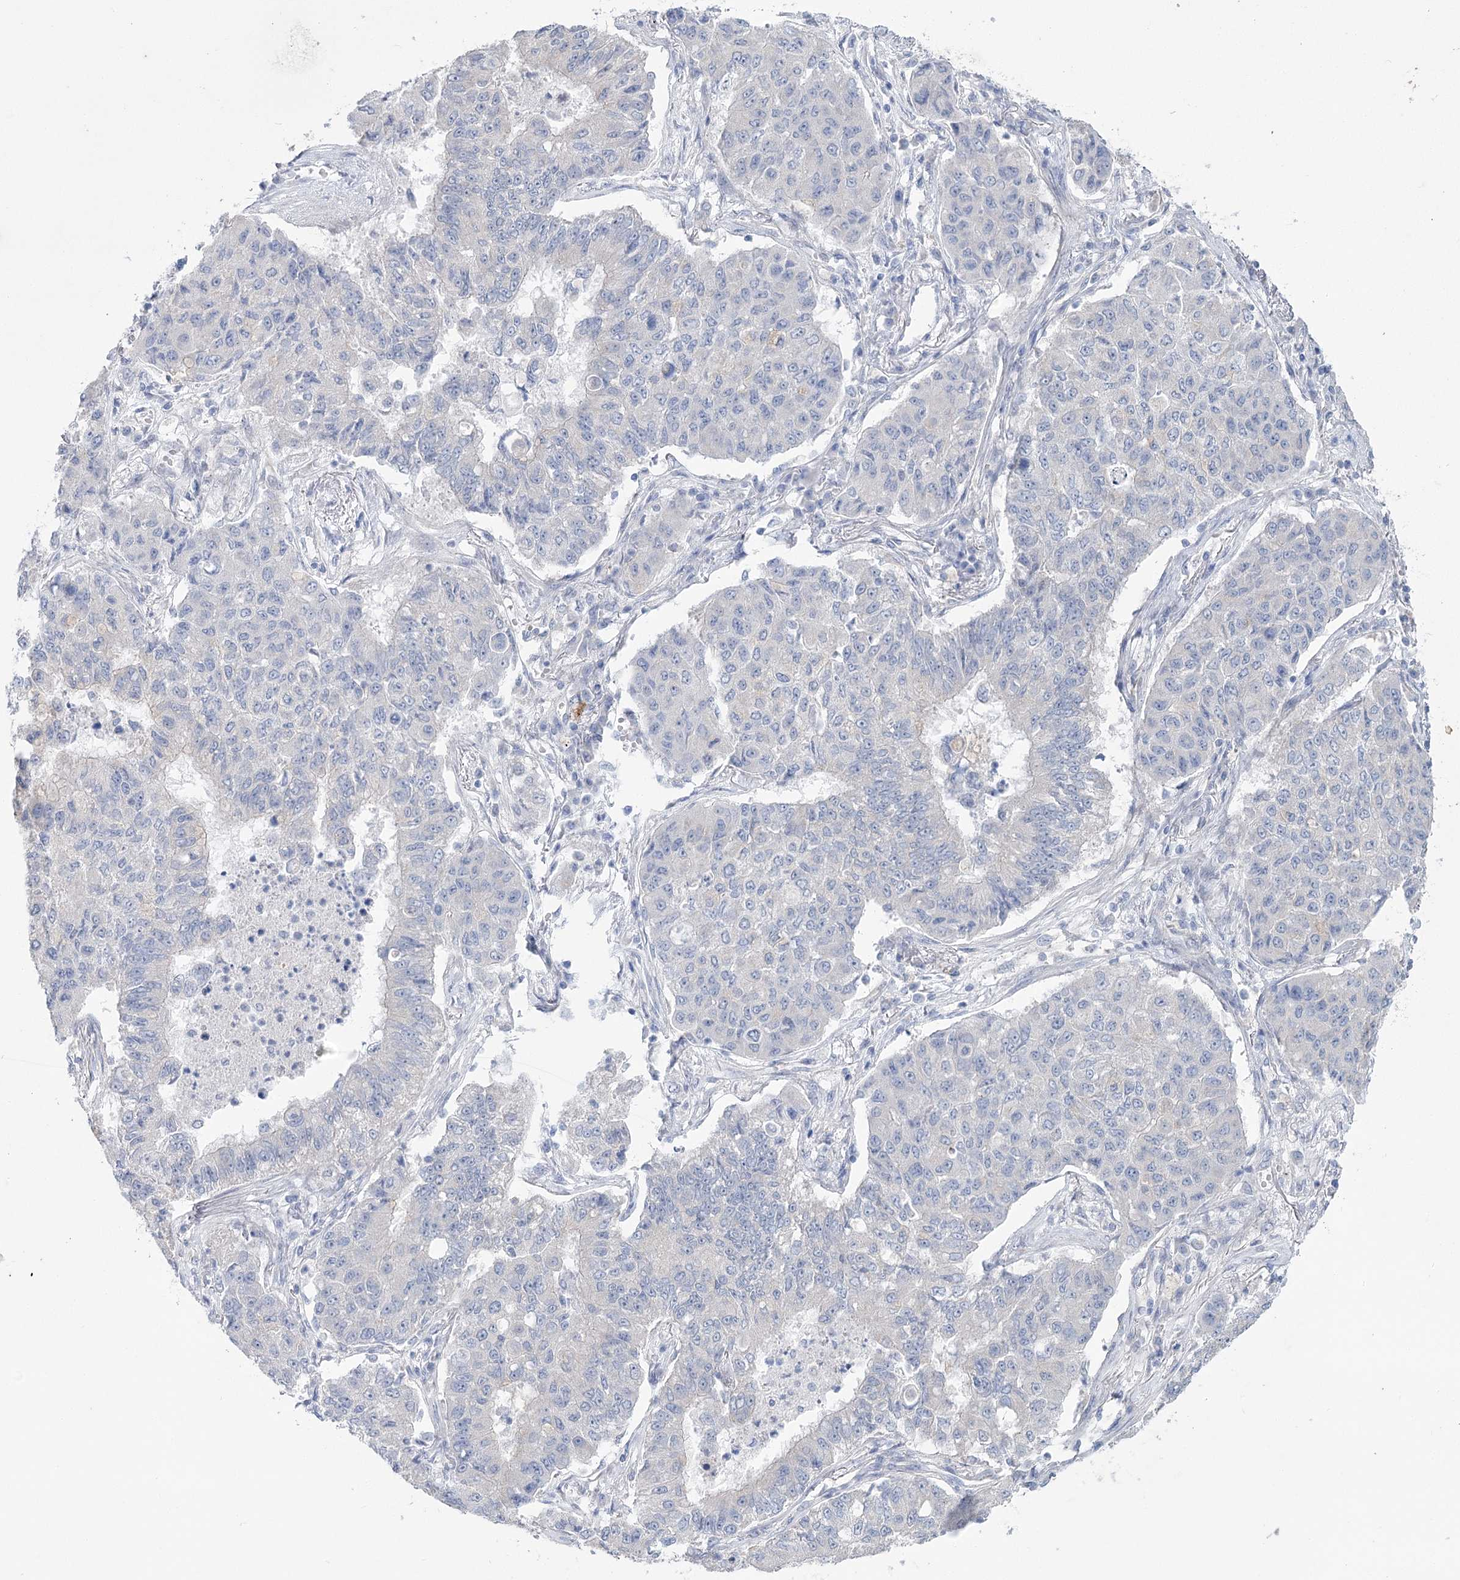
{"staining": {"intensity": "negative", "quantity": "none", "location": "none"}, "tissue": "lung cancer", "cell_type": "Tumor cells", "image_type": "cancer", "snomed": [{"axis": "morphology", "description": "Squamous cell carcinoma, NOS"}, {"axis": "topography", "description": "Lung"}], "caption": "Human lung cancer stained for a protein using immunohistochemistry (IHC) displays no positivity in tumor cells.", "gene": "CCDC88A", "patient": {"sex": "male", "age": 74}}